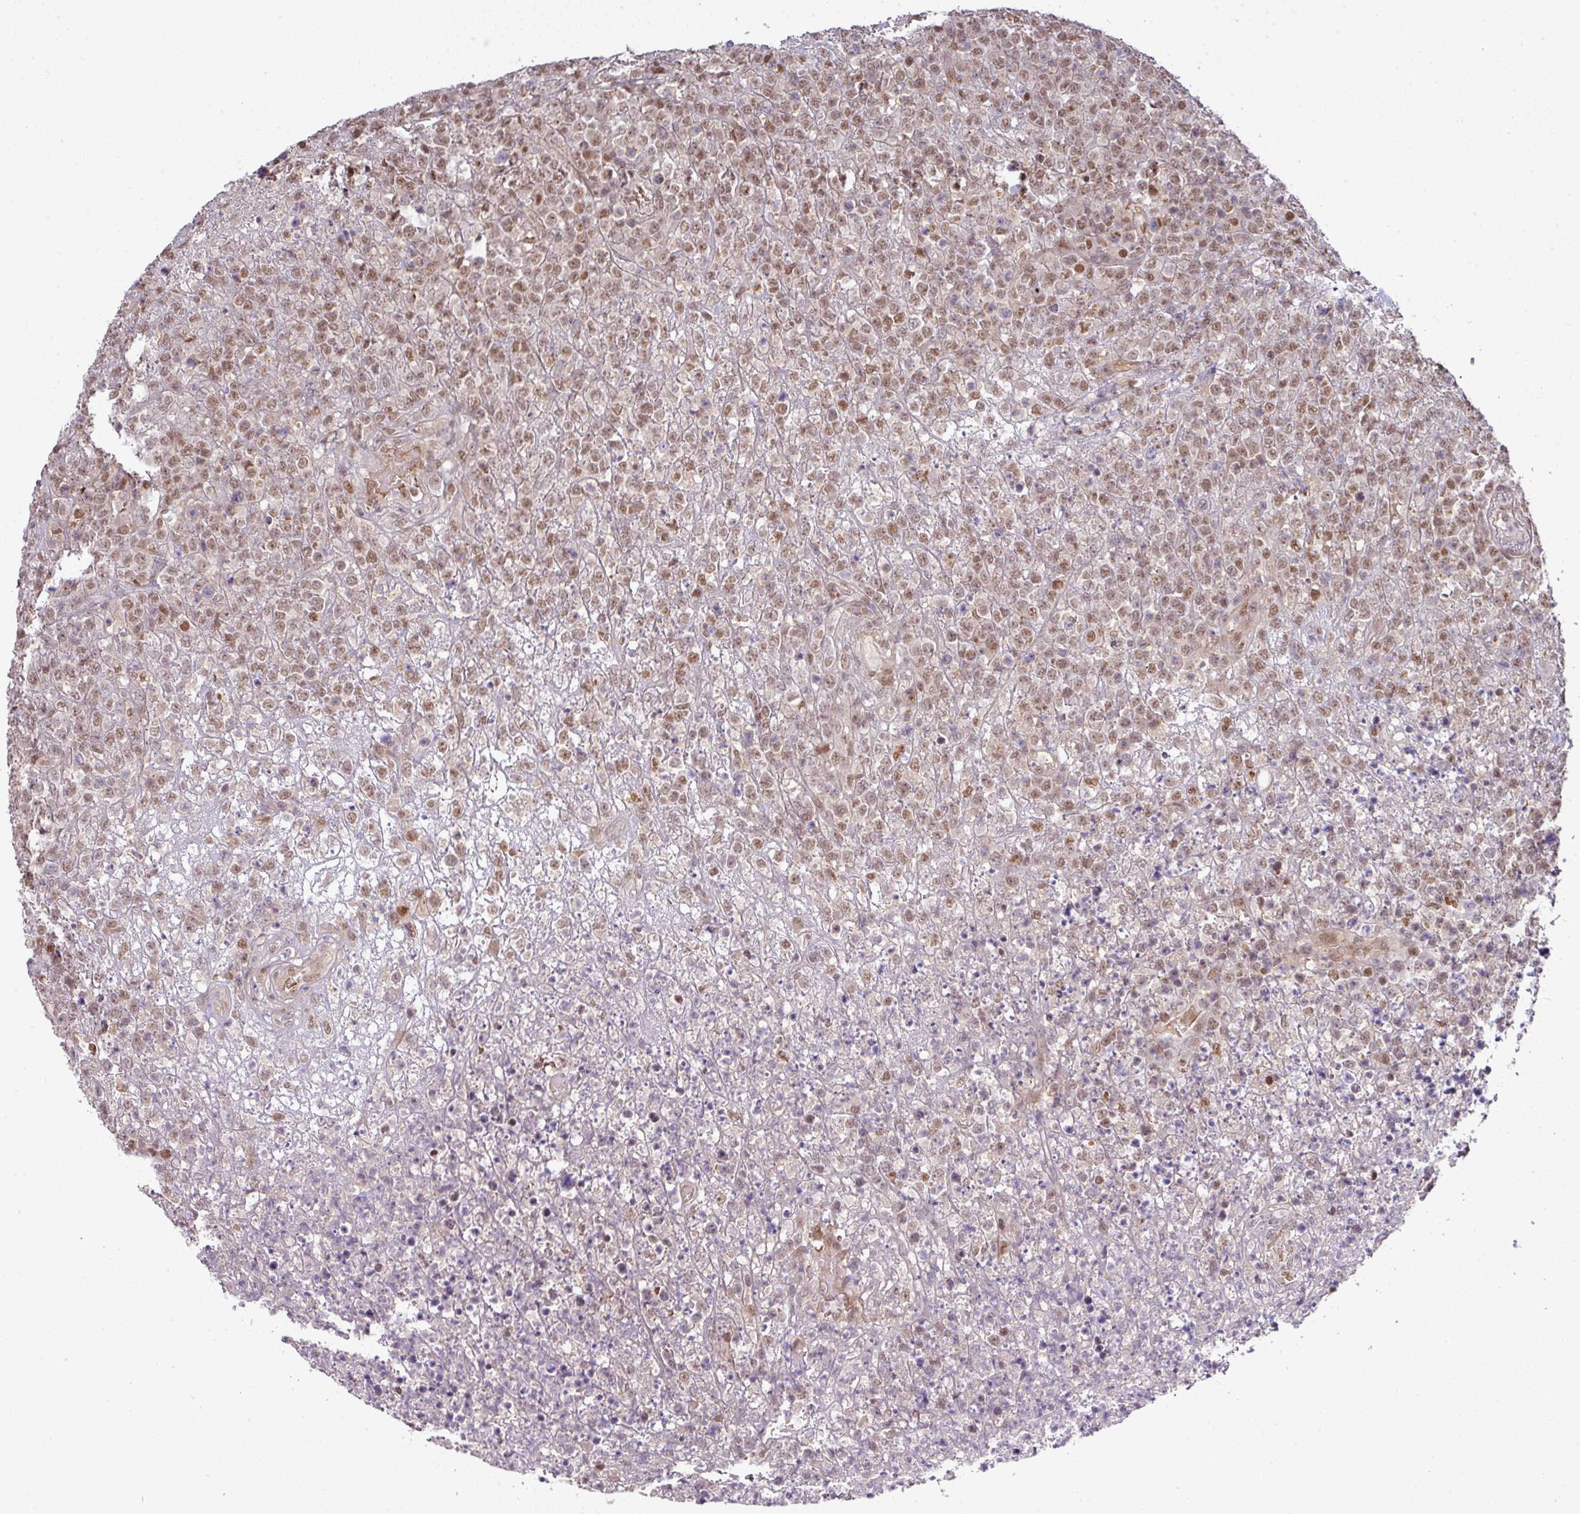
{"staining": {"intensity": "moderate", "quantity": ">75%", "location": "nuclear"}, "tissue": "lymphoma", "cell_type": "Tumor cells", "image_type": "cancer", "snomed": [{"axis": "morphology", "description": "Malignant lymphoma, non-Hodgkin's type, High grade"}, {"axis": "topography", "description": "Colon"}], "caption": "A brown stain shows moderate nuclear positivity of a protein in malignant lymphoma, non-Hodgkin's type (high-grade) tumor cells.", "gene": "CIC", "patient": {"sex": "female", "age": 53}}